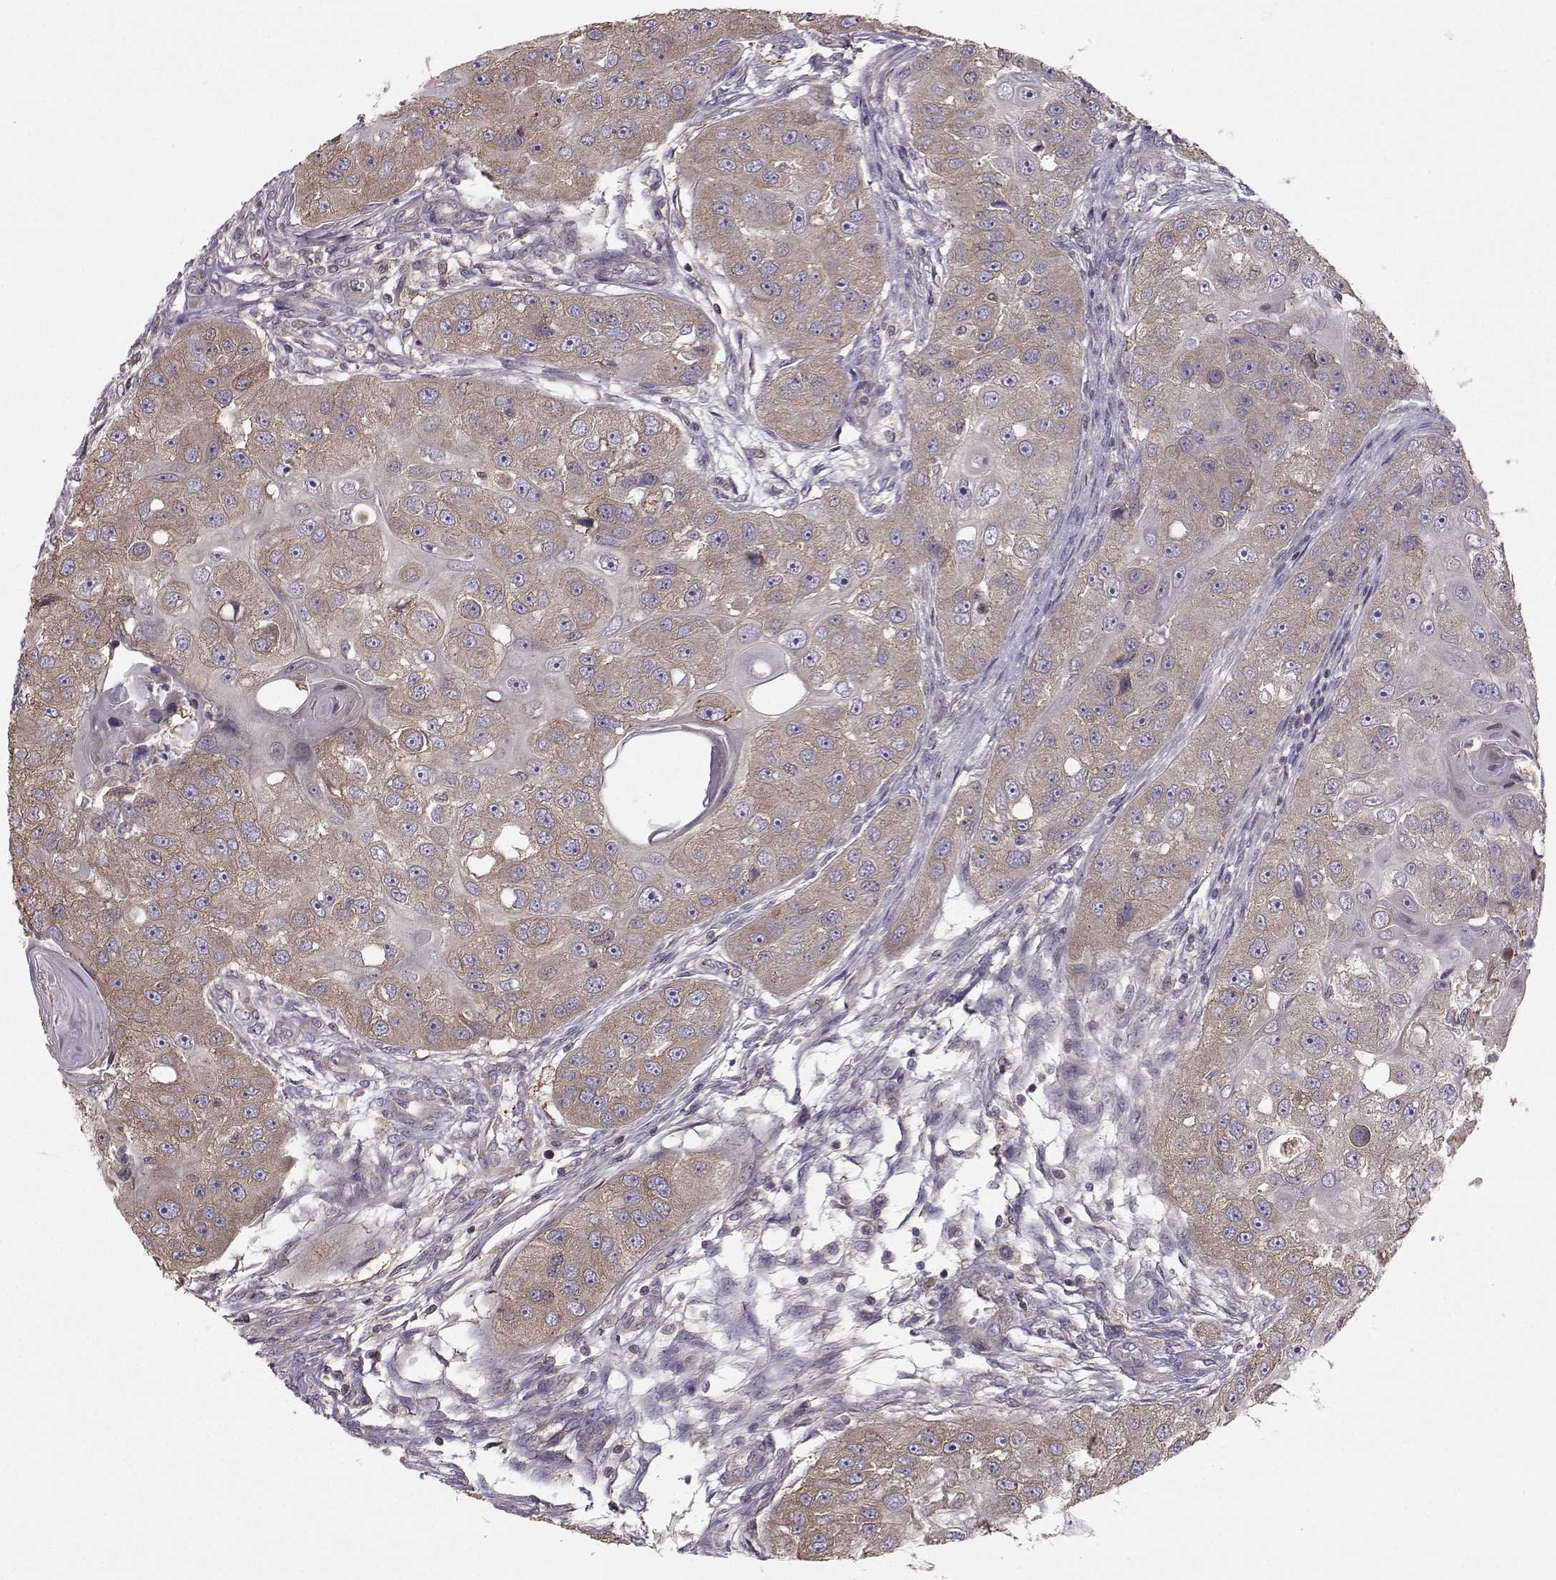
{"staining": {"intensity": "moderate", "quantity": ">75%", "location": "cytoplasmic/membranous"}, "tissue": "head and neck cancer", "cell_type": "Tumor cells", "image_type": "cancer", "snomed": [{"axis": "morphology", "description": "Squamous cell carcinoma, NOS"}, {"axis": "topography", "description": "Head-Neck"}], "caption": "Protein staining shows moderate cytoplasmic/membranous staining in about >75% of tumor cells in squamous cell carcinoma (head and neck). The protein is shown in brown color, while the nuclei are stained blue.", "gene": "ASB16", "patient": {"sex": "male", "age": 51}}